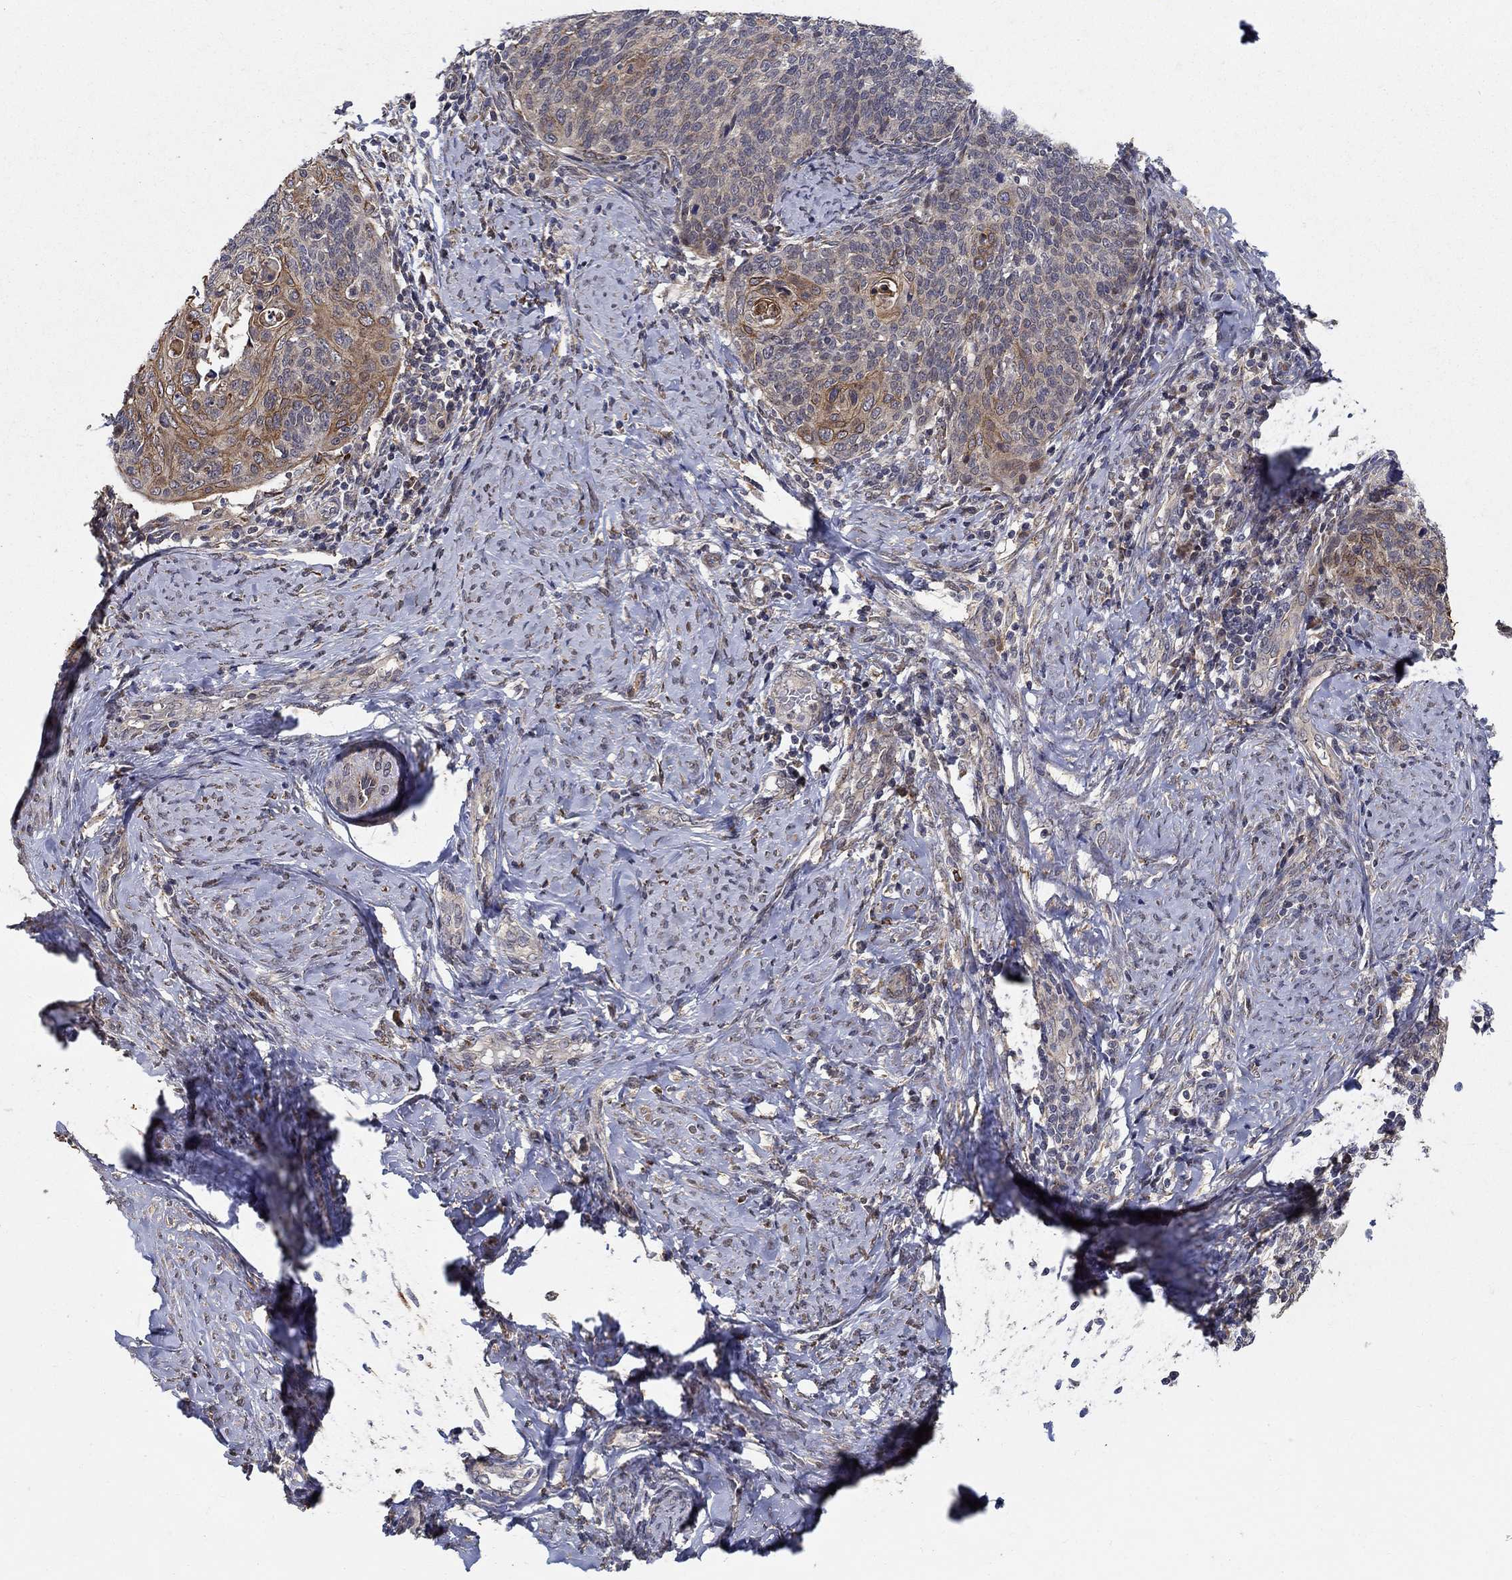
{"staining": {"intensity": "strong", "quantity": "25%-75%", "location": "cytoplasmic/membranous"}, "tissue": "cervical cancer", "cell_type": "Tumor cells", "image_type": "cancer", "snomed": [{"axis": "morphology", "description": "Normal tissue, NOS"}, {"axis": "morphology", "description": "Squamous cell carcinoma, NOS"}, {"axis": "topography", "description": "Cervix"}], "caption": "Cervical squamous cell carcinoma stained with DAB IHC shows high levels of strong cytoplasmic/membranous expression in about 25%-75% of tumor cells.", "gene": "ZNF594", "patient": {"sex": "female", "age": 39}}